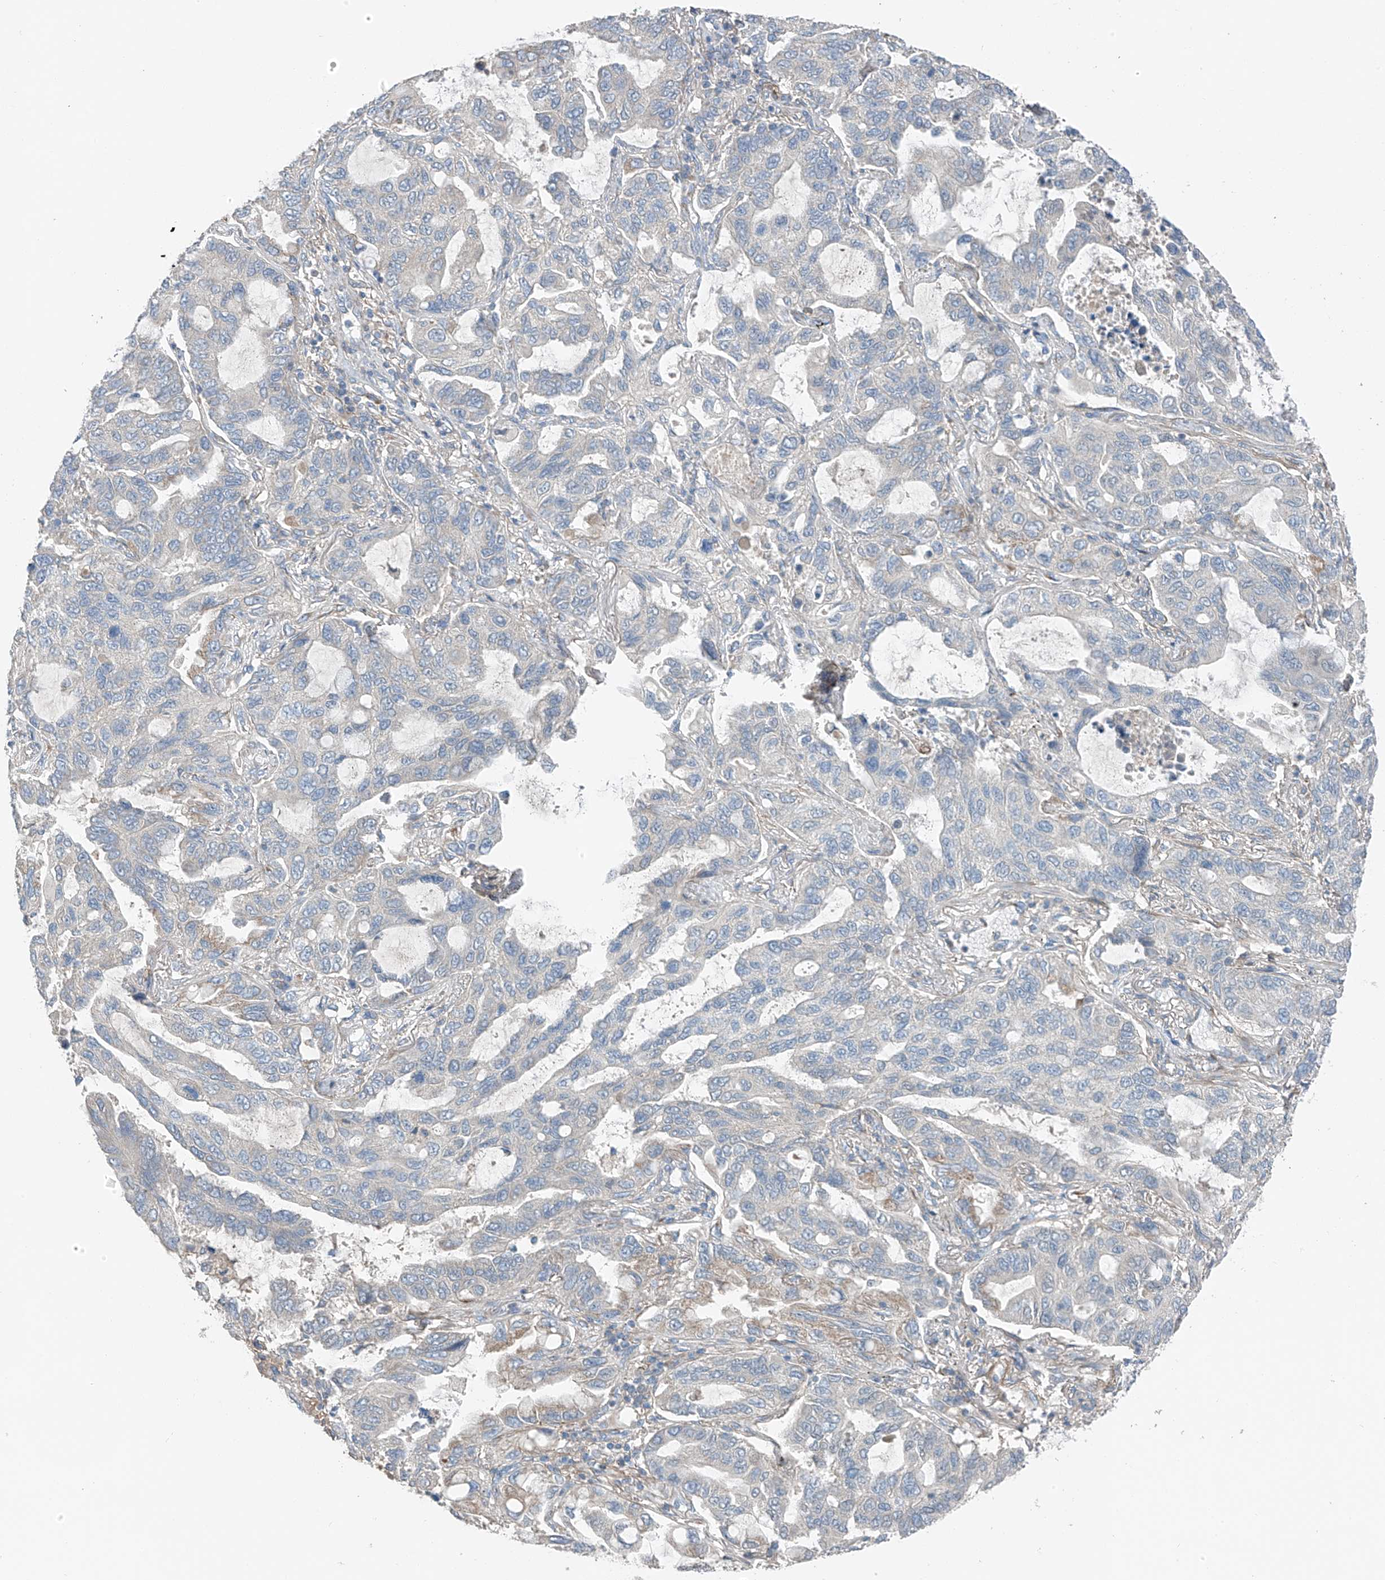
{"staining": {"intensity": "negative", "quantity": "none", "location": "none"}, "tissue": "lung cancer", "cell_type": "Tumor cells", "image_type": "cancer", "snomed": [{"axis": "morphology", "description": "Adenocarcinoma, NOS"}, {"axis": "topography", "description": "Lung"}], "caption": "This is a photomicrograph of immunohistochemistry staining of adenocarcinoma (lung), which shows no staining in tumor cells.", "gene": "GALNTL6", "patient": {"sex": "male", "age": 64}}